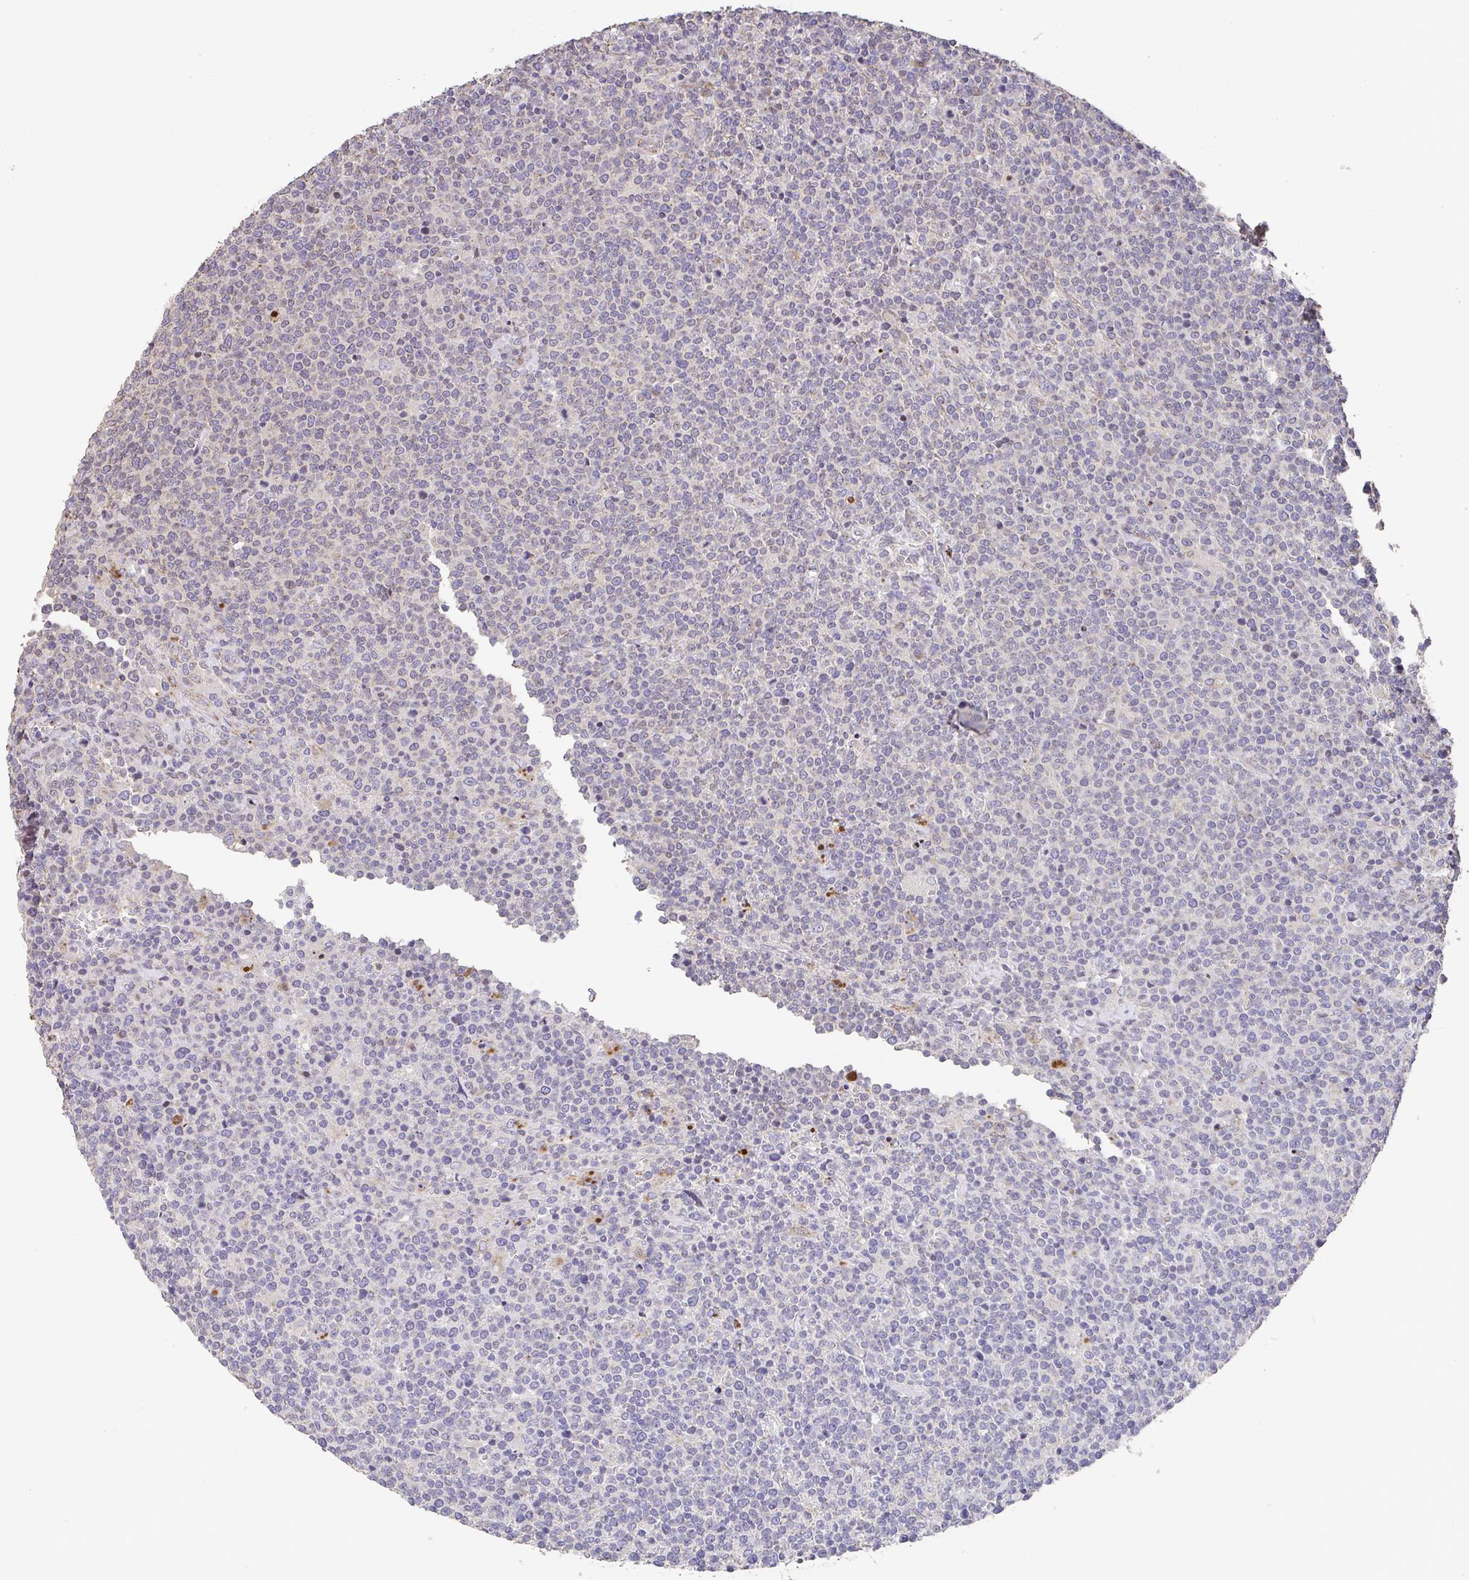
{"staining": {"intensity": "negative", "quantity": "none", "location": "none"}, "tissue": "lymphoma", "cell_type": "Tumor cells", "image_type": "cancer", "snomed": [{"axis": "morphology", "description": "Malignant lymphoma, non-Hodgkin's type, High grade"}, {"axis": "topography", "description": "Lymph node"}], "caption": "Tumor cells show no significant staining in lymphoma. (DAB IHC visualized using brightfield microscopy, high magnification).", "gene": "RUNDC3B", "patient": {"sex": "male", "age": 61}}